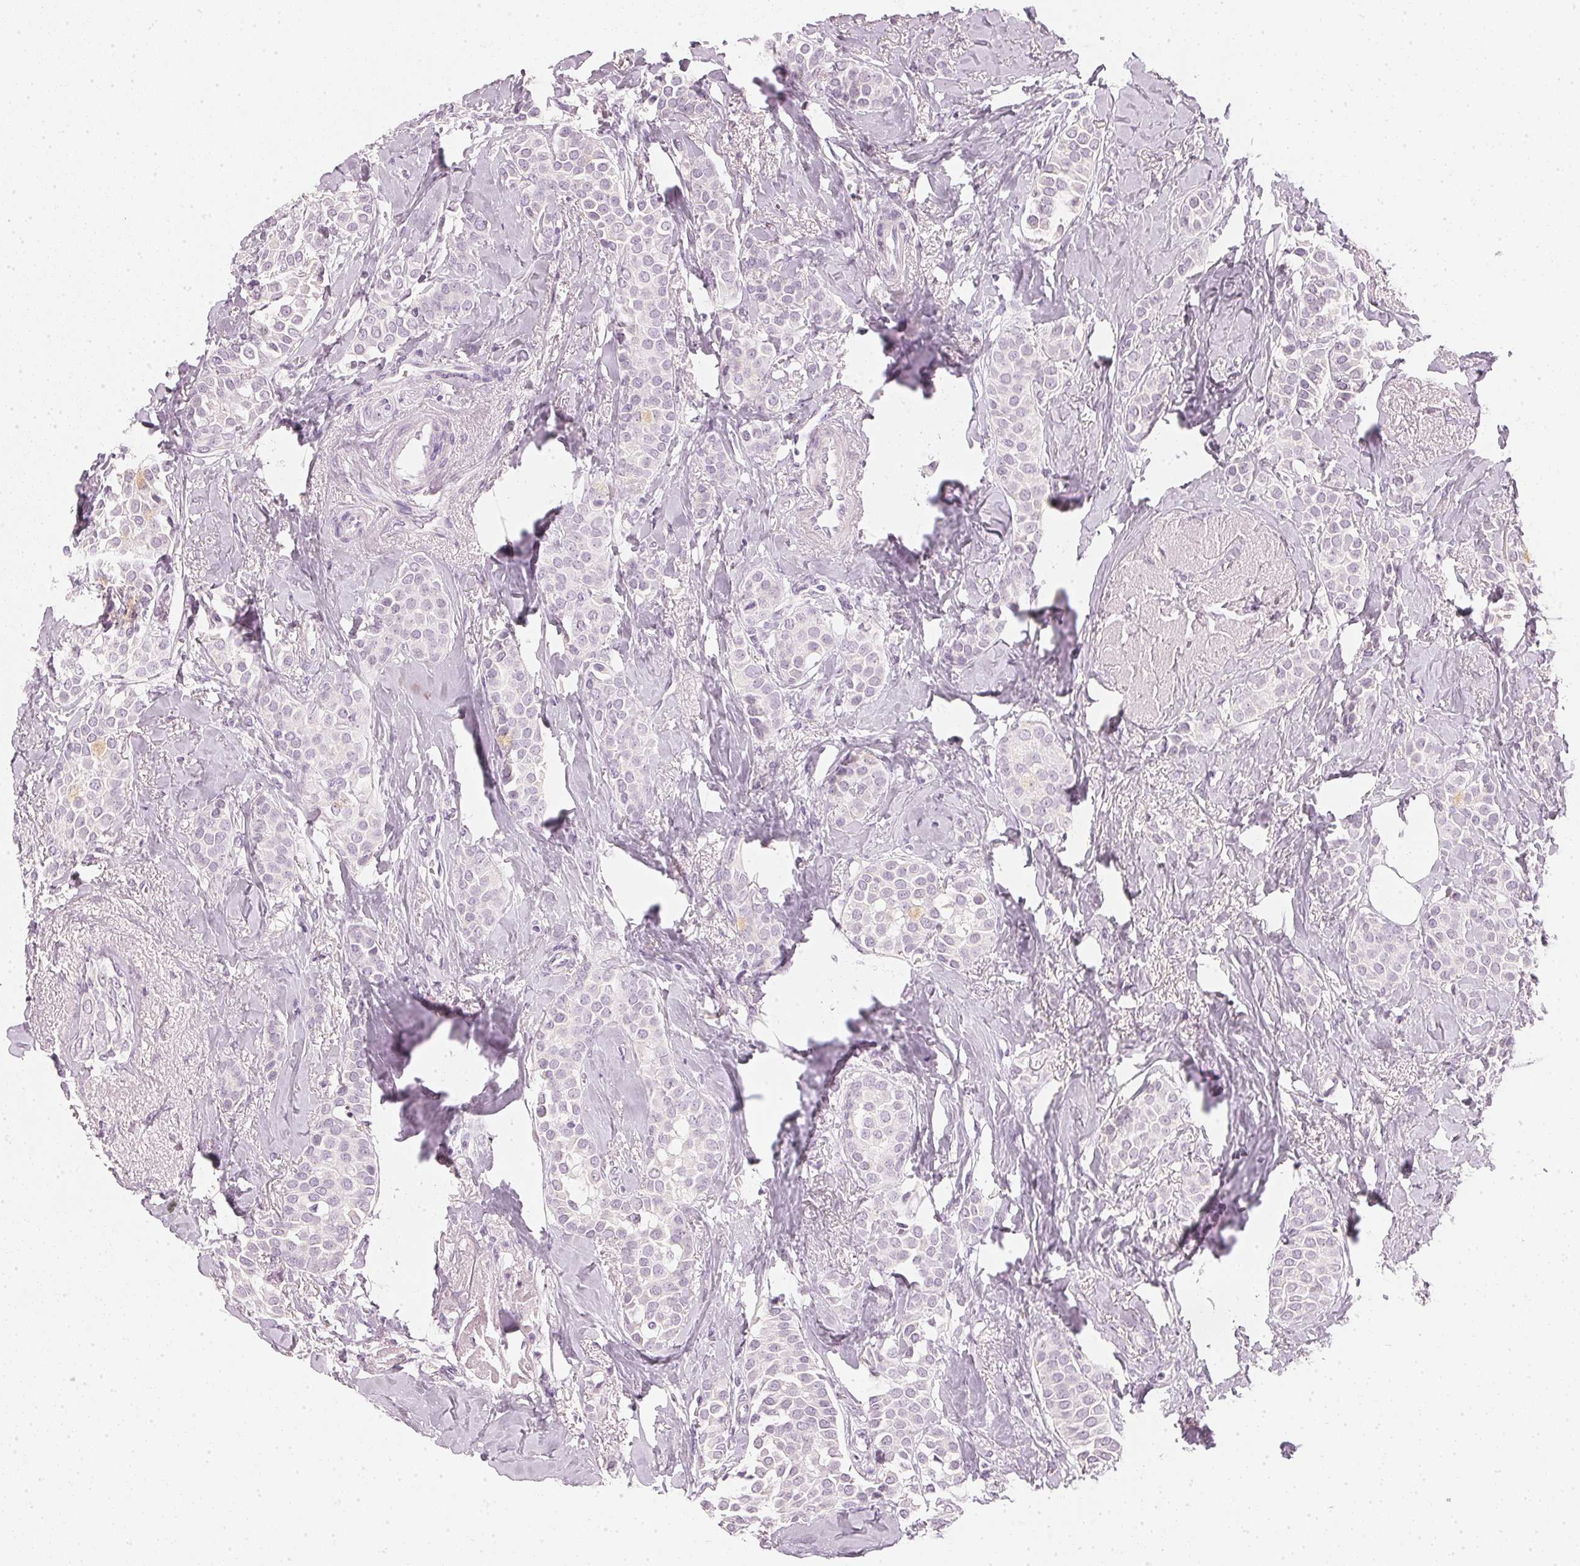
{"staining": {"intensity": "negative", "quantity": "none", "location": "none"}, "tissue": "breast cancer", "cell_type": "Tumor cells", "image_type": "cancer", "snomed": [{"axis": "morphology", "description": "Duct carcinoma"}, {"axis": "topography", "description": "Breast"}], "caption": "A high-resolution histopathology image shows immunohistochemistry (IHC) staining of breast cancer, which reveals no significant staining in tumor cells.", "gene": "CHST4", "patient": {"sex": "female", "age": 79}}